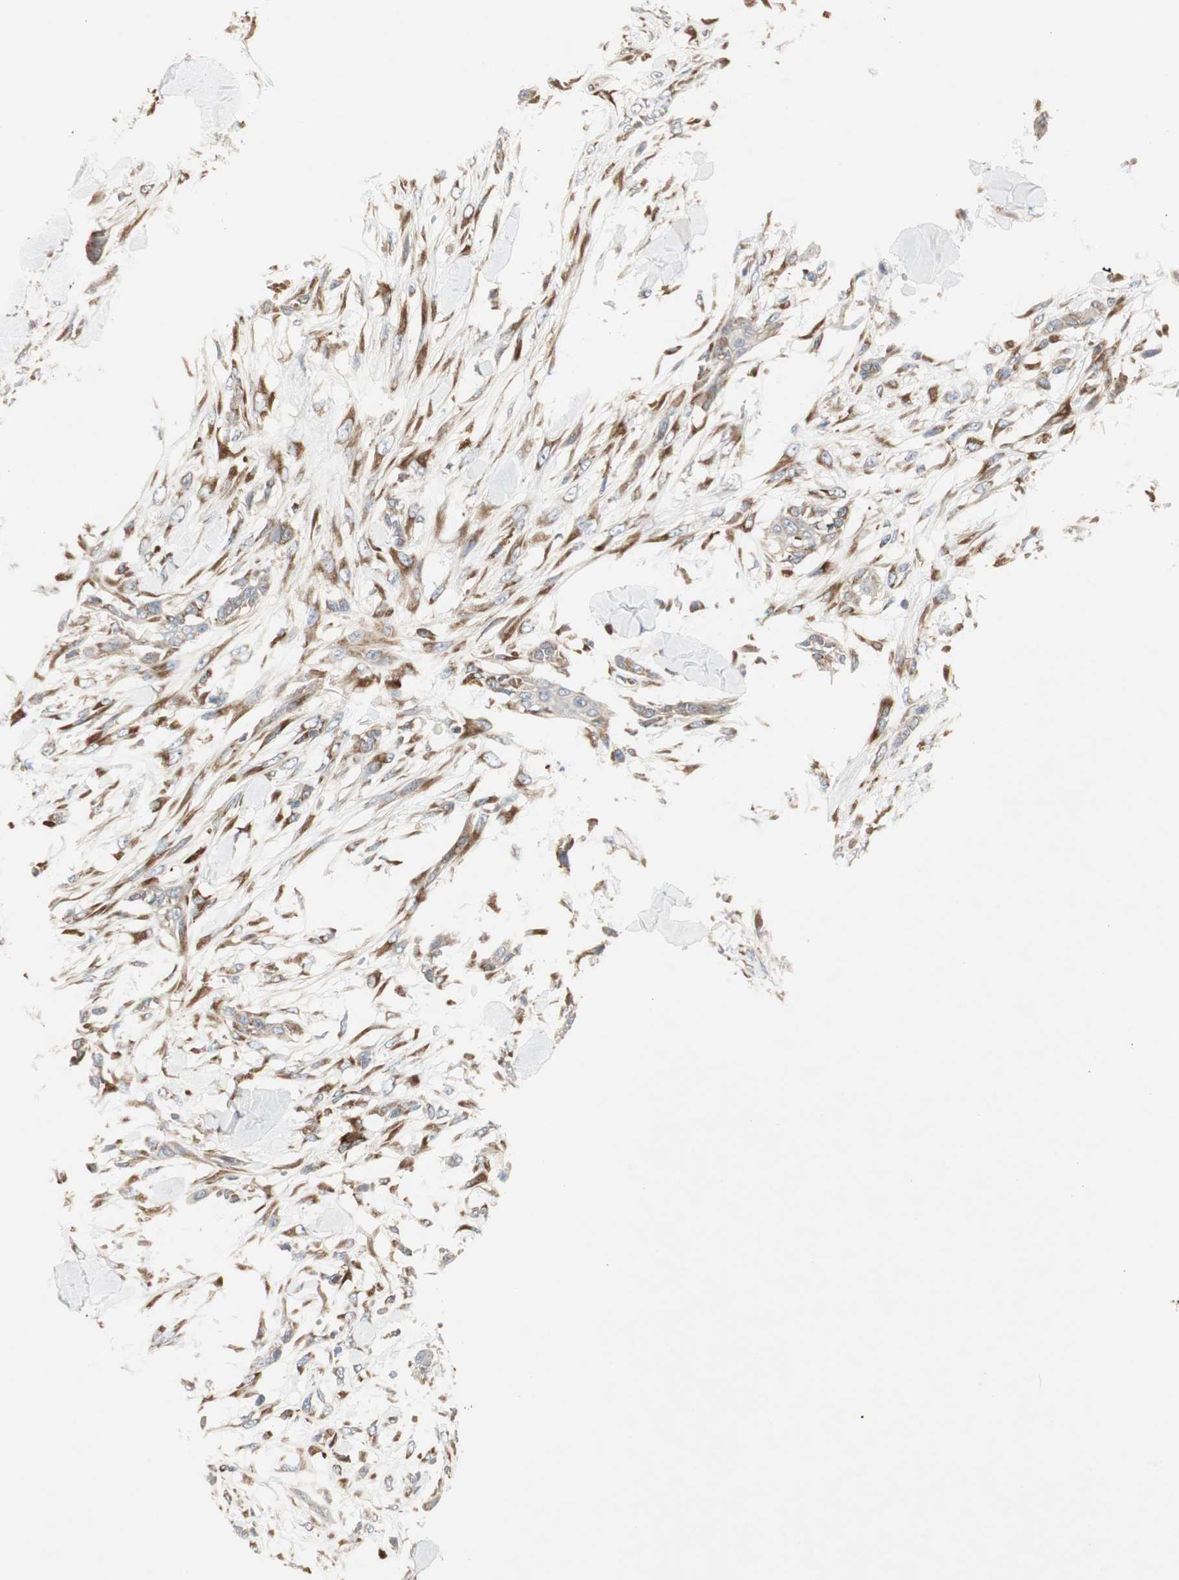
{"staining": {"intensity": "moderate", "quantity": ">75%", "location": "cytoplasmic/membranous"}, "tissue": "skin cancer", "cell_type": "Tumor cells", "image_type": "cancer", "snomed": [{"axis": "morphology", "description": "Squamous cell carcinoma, NOS"}, {"axis": "topography", "description": "Skin"}], "caption": "Brown immunohistochemical staining in human skin squamous cell carcinoma exhibits moderate cytoplasmic/membranous positivity in approximately >75% of tumor cells.", "gene": "H6PD", "patient": {"sex": "female", "age": 59}}